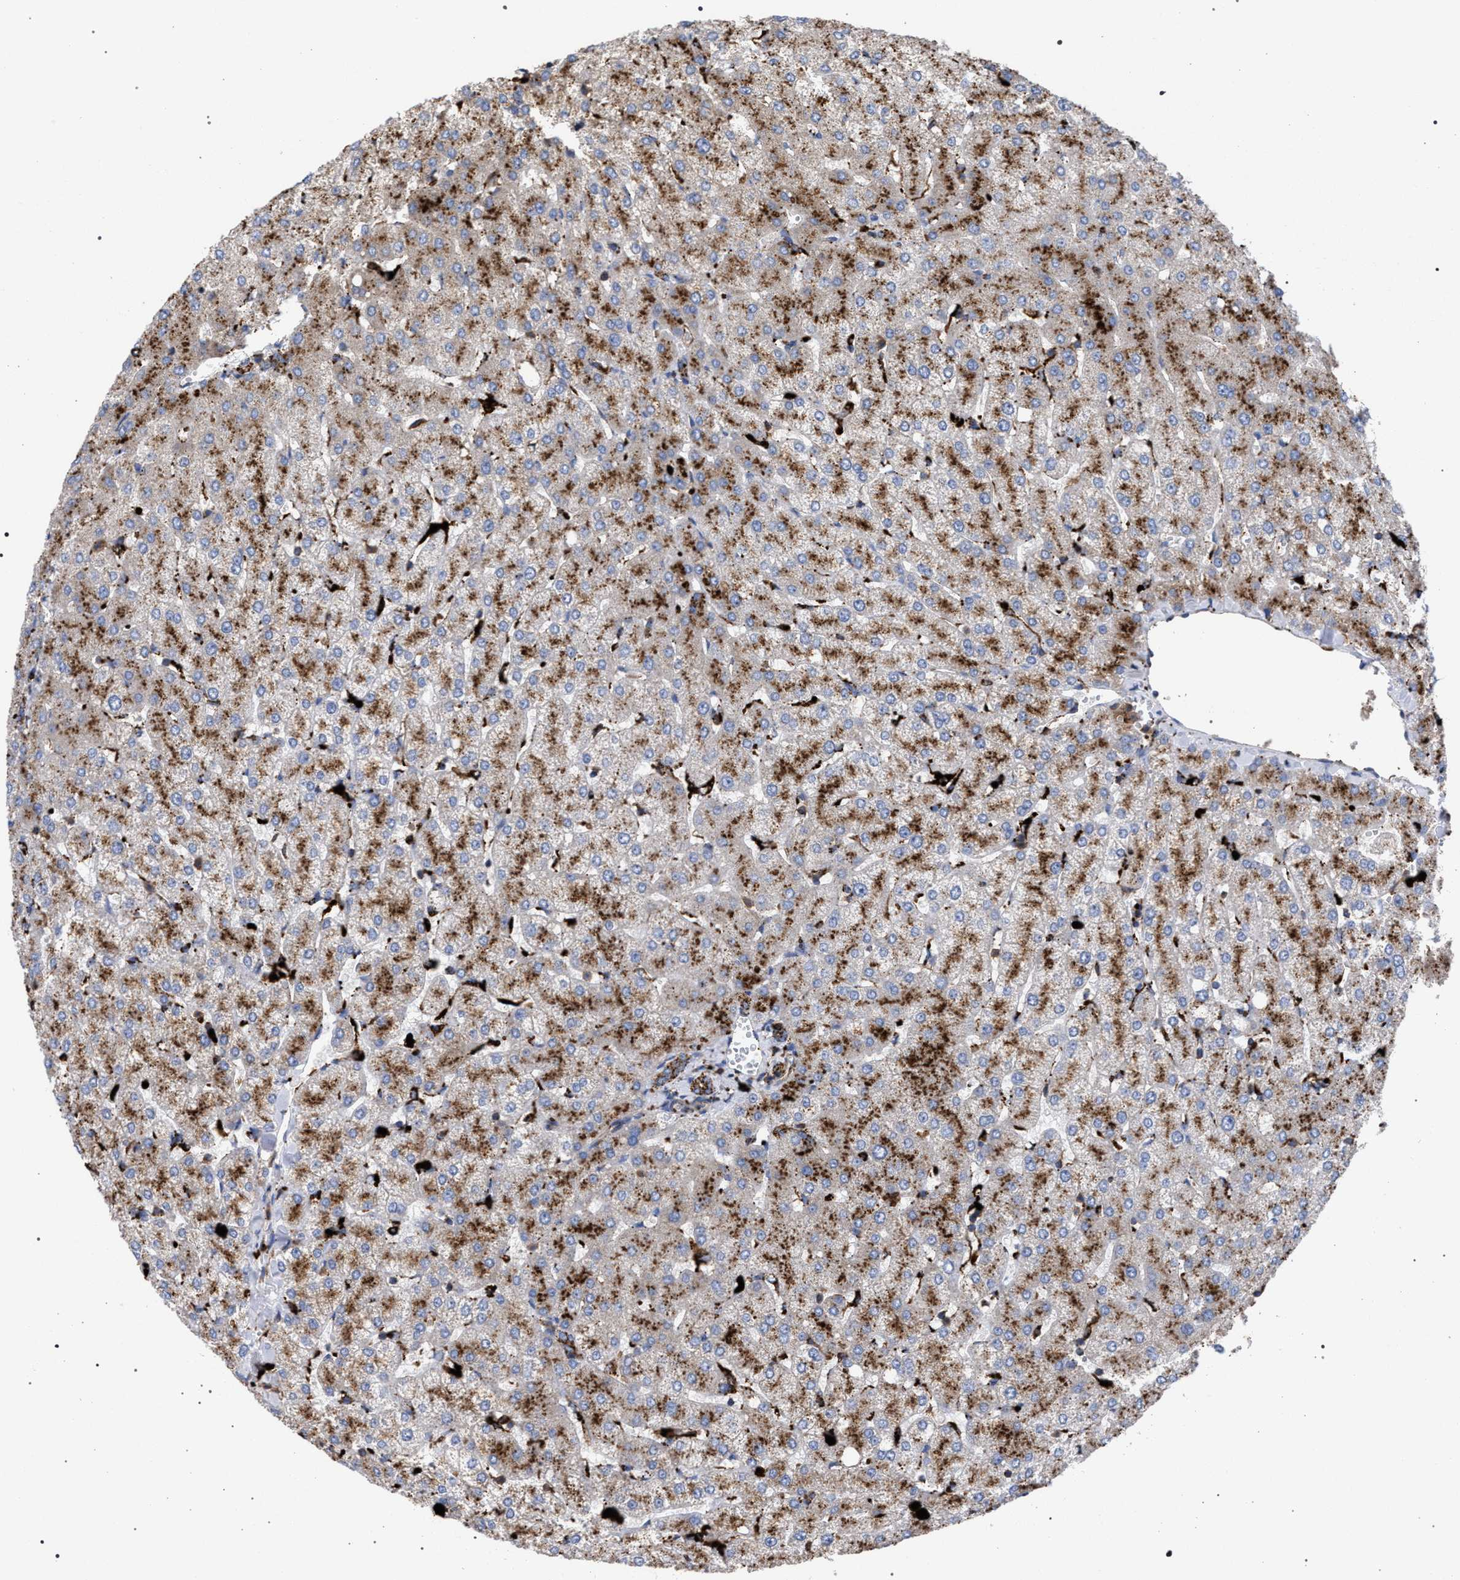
{"staining": {"intensity": "strong", "quantity": ">75%", "location": "cytoplasmic/membranous"}, "tissue": "liver", "cell_type": "Cholangiocytes", "image_type": "normal", "snomed": [{"axis": "morphology", "description": "Normal tissue, NOS"}, {"axis": "topography", "description": "Liver"}], "caption": "A micrograph of human liver stained for a protein reveals strong cytoplasmic/membranous brown staining in cholangiocytes.", "gene": "PPT1", "patient": {"sex": "female", "age": 54}}